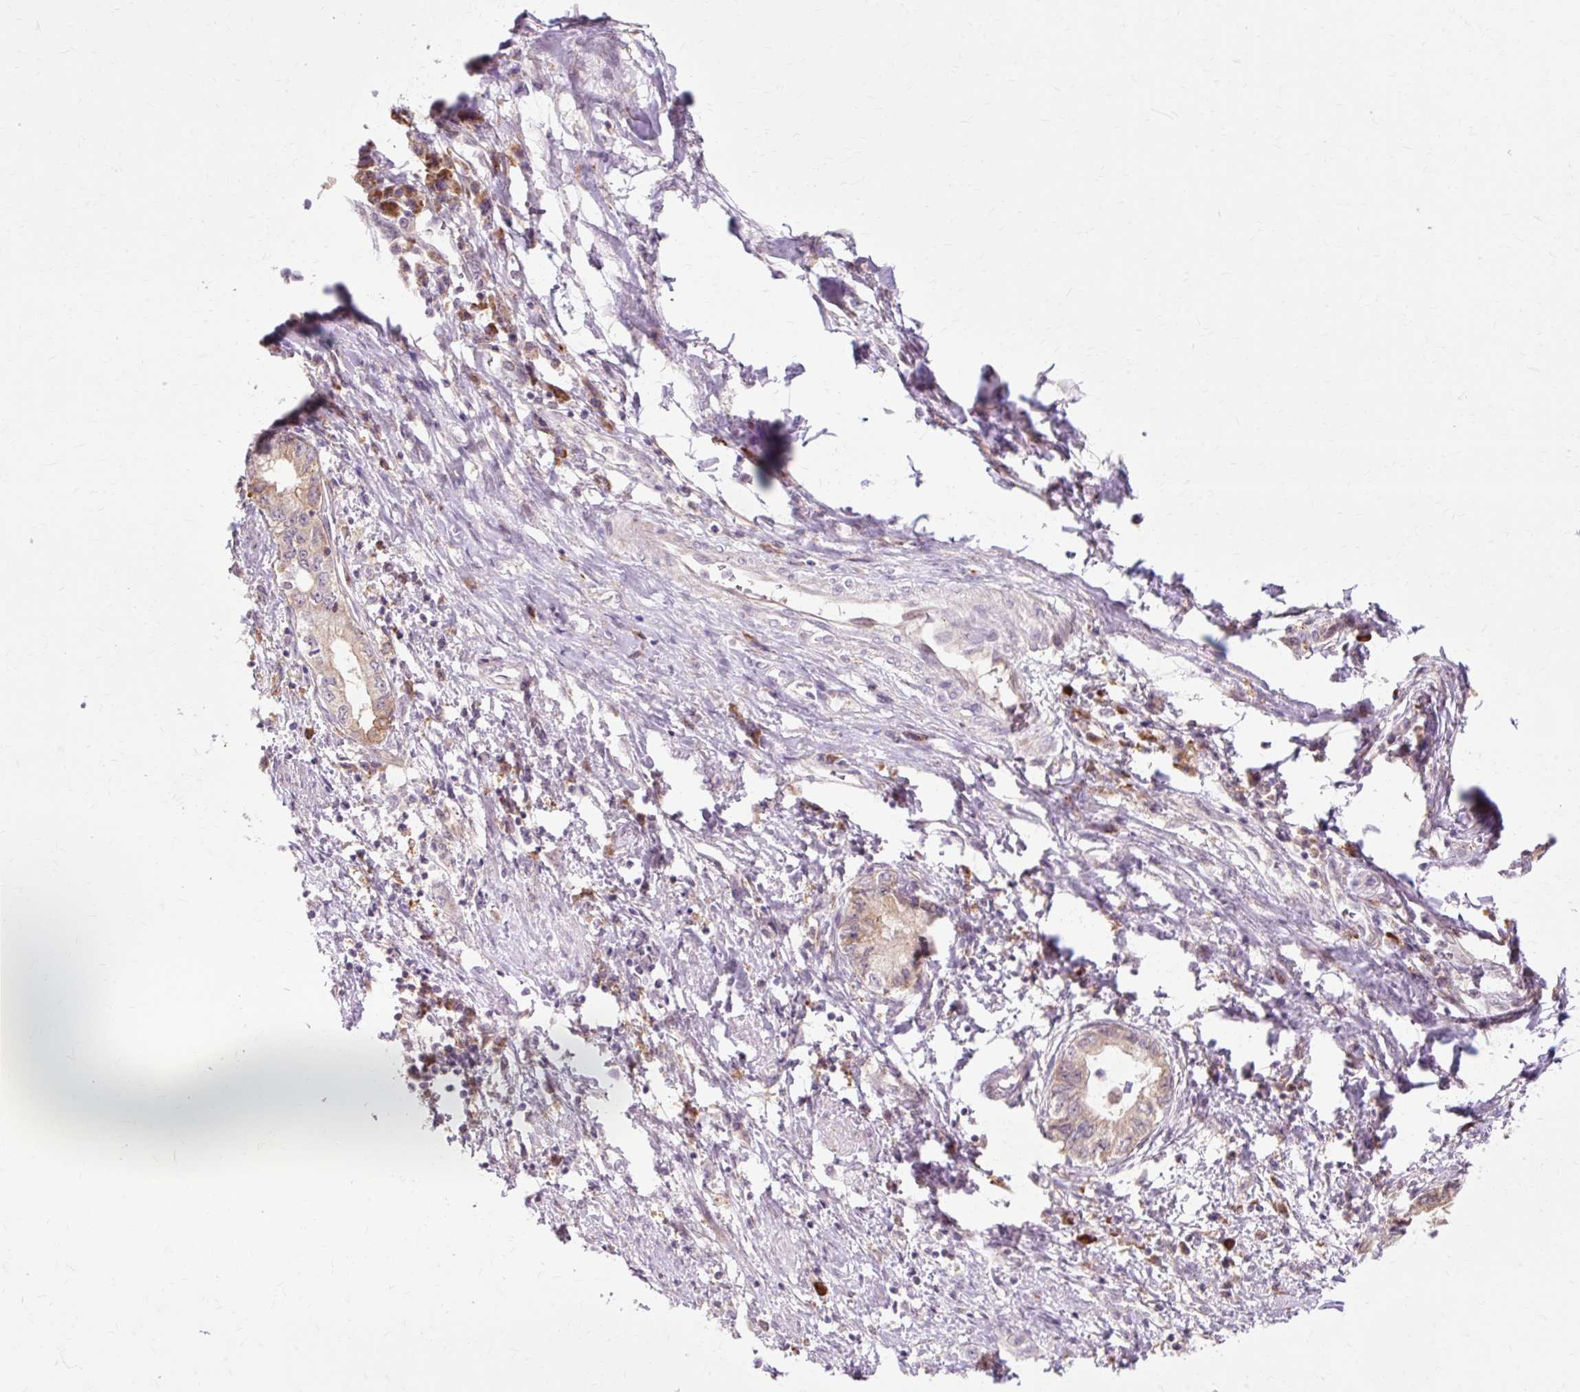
{"staining": {"intensity": "weak", "quantity": ">75%", "location": "cytoplasmic/membranous"}, "tissue": "pancreatic cancer", "cell_type": "Tumor cells", "image_type": "cancer", "snomed": [{"axis": "morphology", "description": "Adenocarcinoma, NOS"}, {"axis": "topography", "description": "Pancreas"}], "caption": "Approximately >75% of tumor cells in human pancreatic cancer demonstrate weak cytoplasmic/membranous protein positivity as visualized by brown immunohistochemical staining.", "gene": "GEMIN2", "patient": {"sex": "female", "age": 73}}